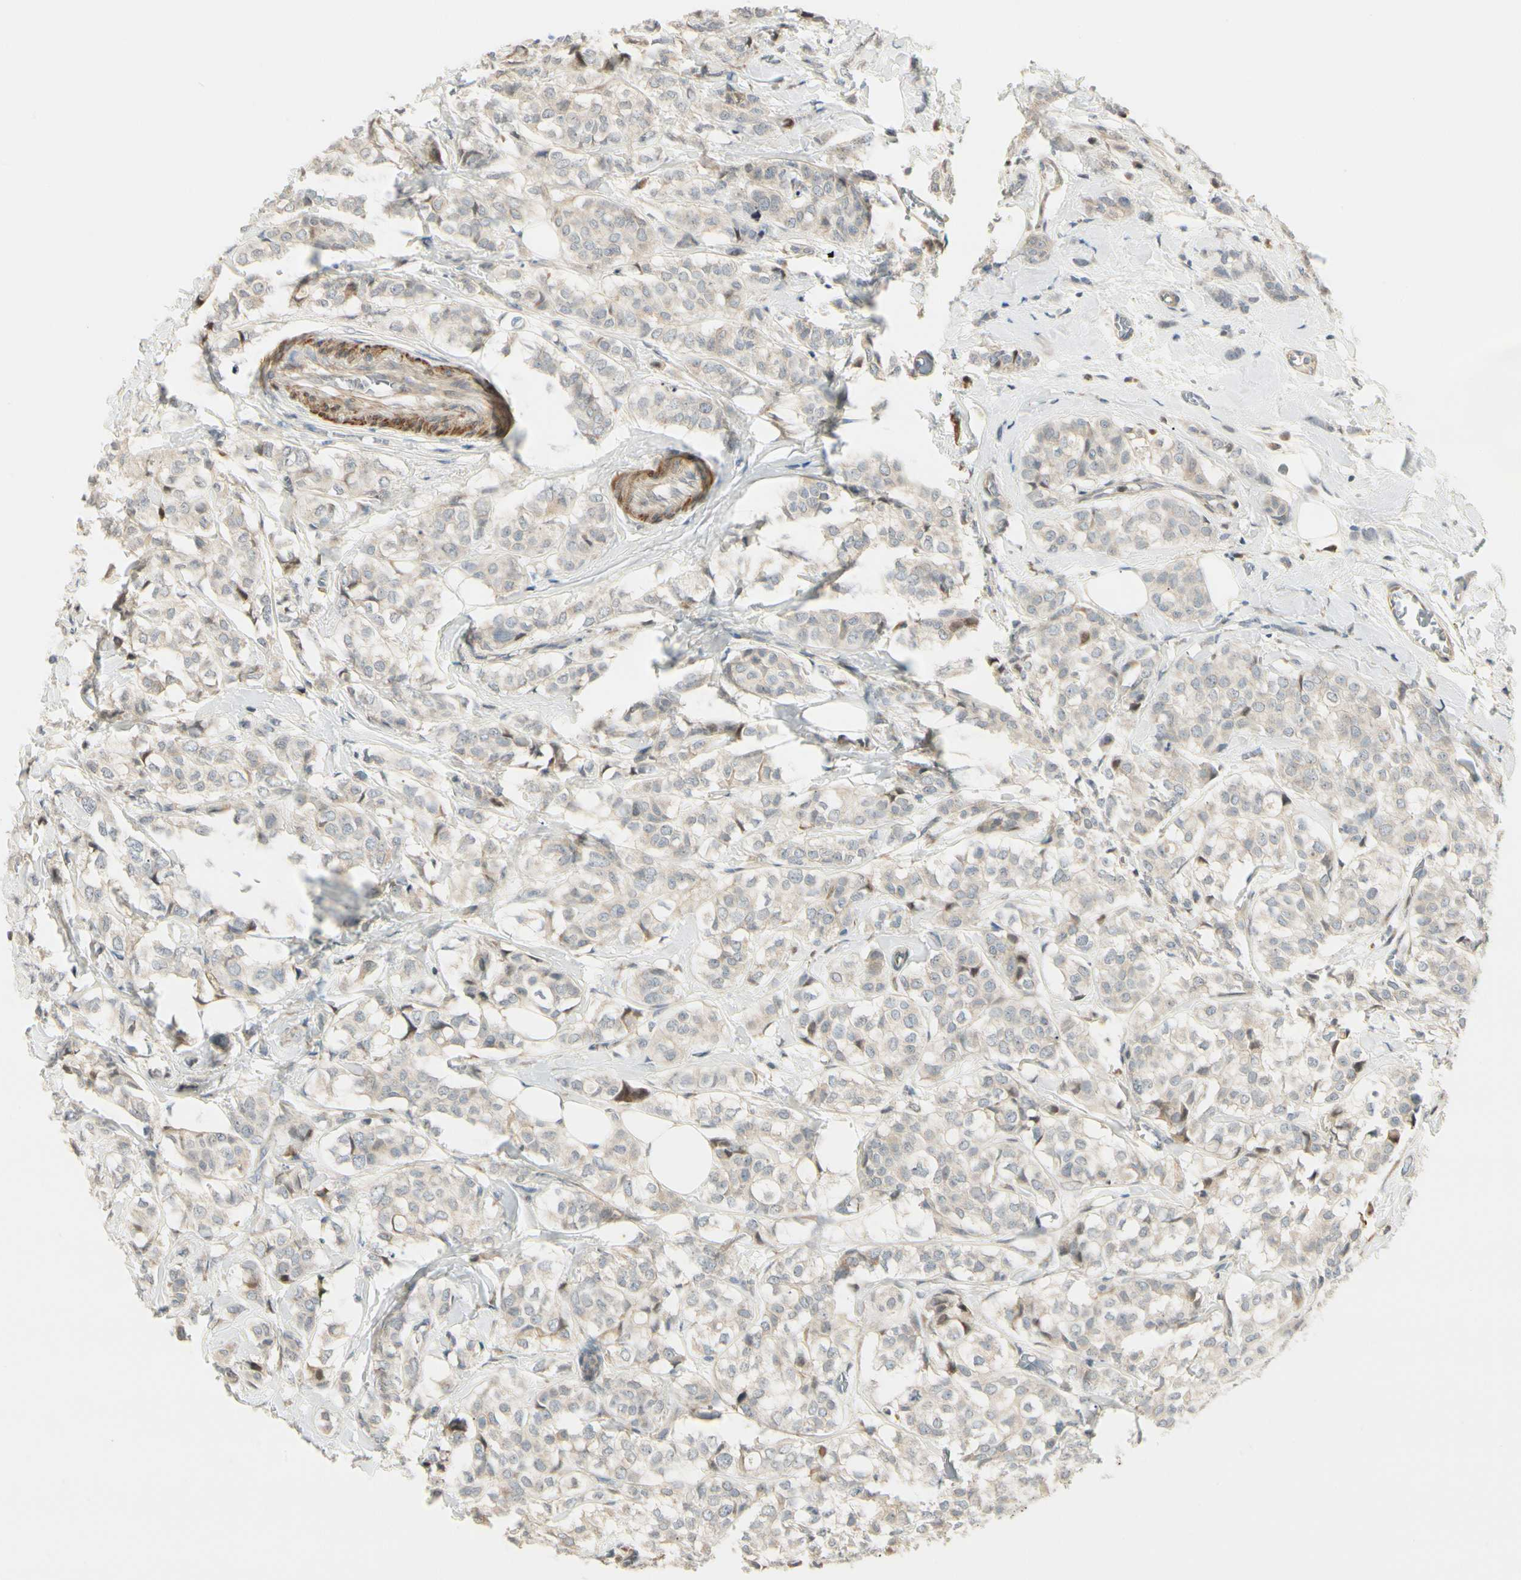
{"staining": {"intensity": "weak", "quantity": ">75%", "location": "cytoplasmic/membranous"}, "tissue": "breast cancer", "cell_type": "Tumor cells", "image_type": "cancer", "snomed": [{"axis": "morphology", "description": "Lobular carcinoma"}, {"axis": "topography", "description": "Breast"}], "caption": "A brown stain shows weak cytoplasmic/membranous expression of a protein in human breast cancer tumor cells. Immunohistochemistry (ihc) stains the protein of interest in brown and the nuclei are stained blue.", "gene": "P4HA3", "patient": {"sex": "female", "age": 60}}